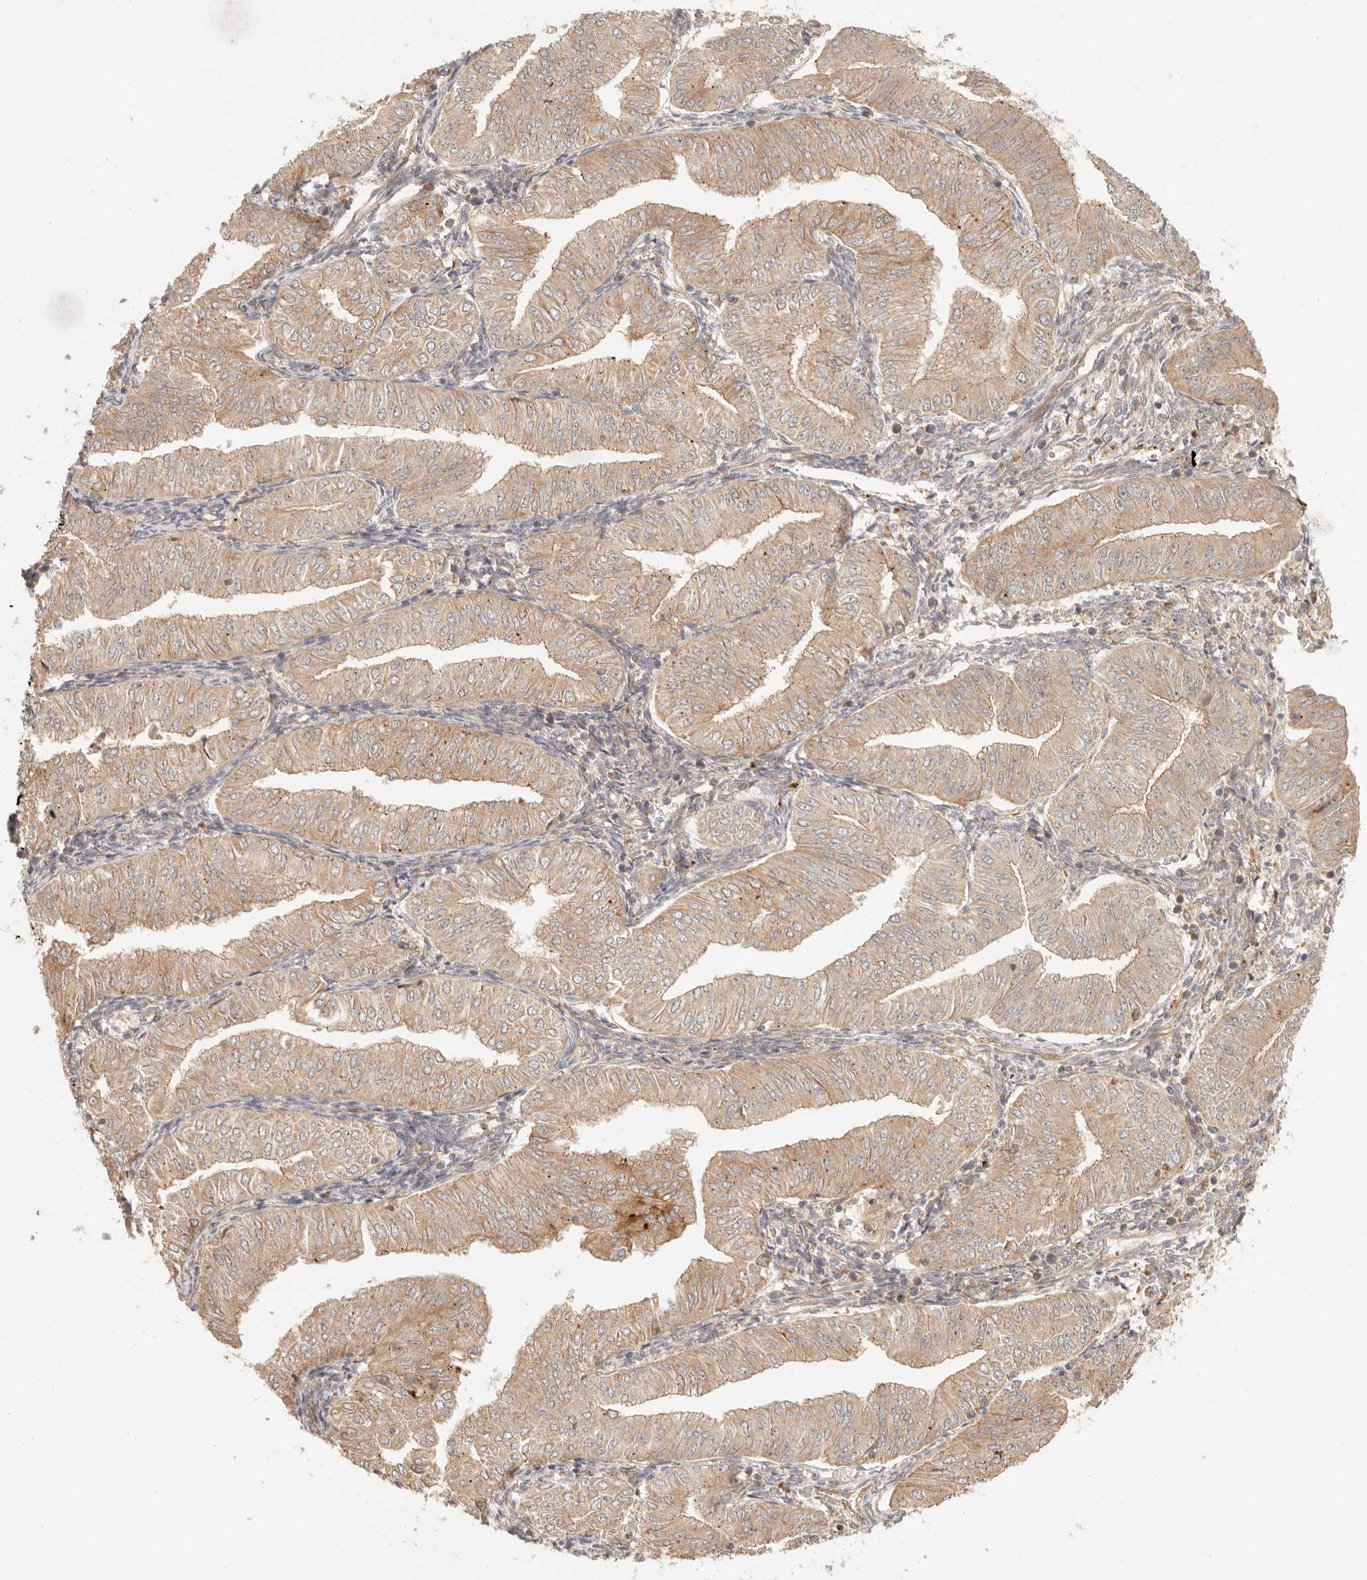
{"staining": {"intensity": "moderate", "quantity": ">75%", "location": "cytoplasmic/membranous"}, "tissue": "endometrial cancer", "cell_type": "Tumor cells", "image_type": "cancer", "snomed": [{"axis": "morphology", "description": "Normal tissue, NOS"}, {"axis": "morphology", "description": "Adenocarcinoma, NOS"}, {"axis": "topography", "description": "Endometrium"}], "caption": "Endometrial cancer stained with DAB (3,3'-diaminobenzidine) immunohistochemistry reveals medium levels of moderate cytoplasmic/membranous staining in about >75% of tumor cells.", "gene": "IL1R2", "patient": {"sex": "female", "age": 53}}